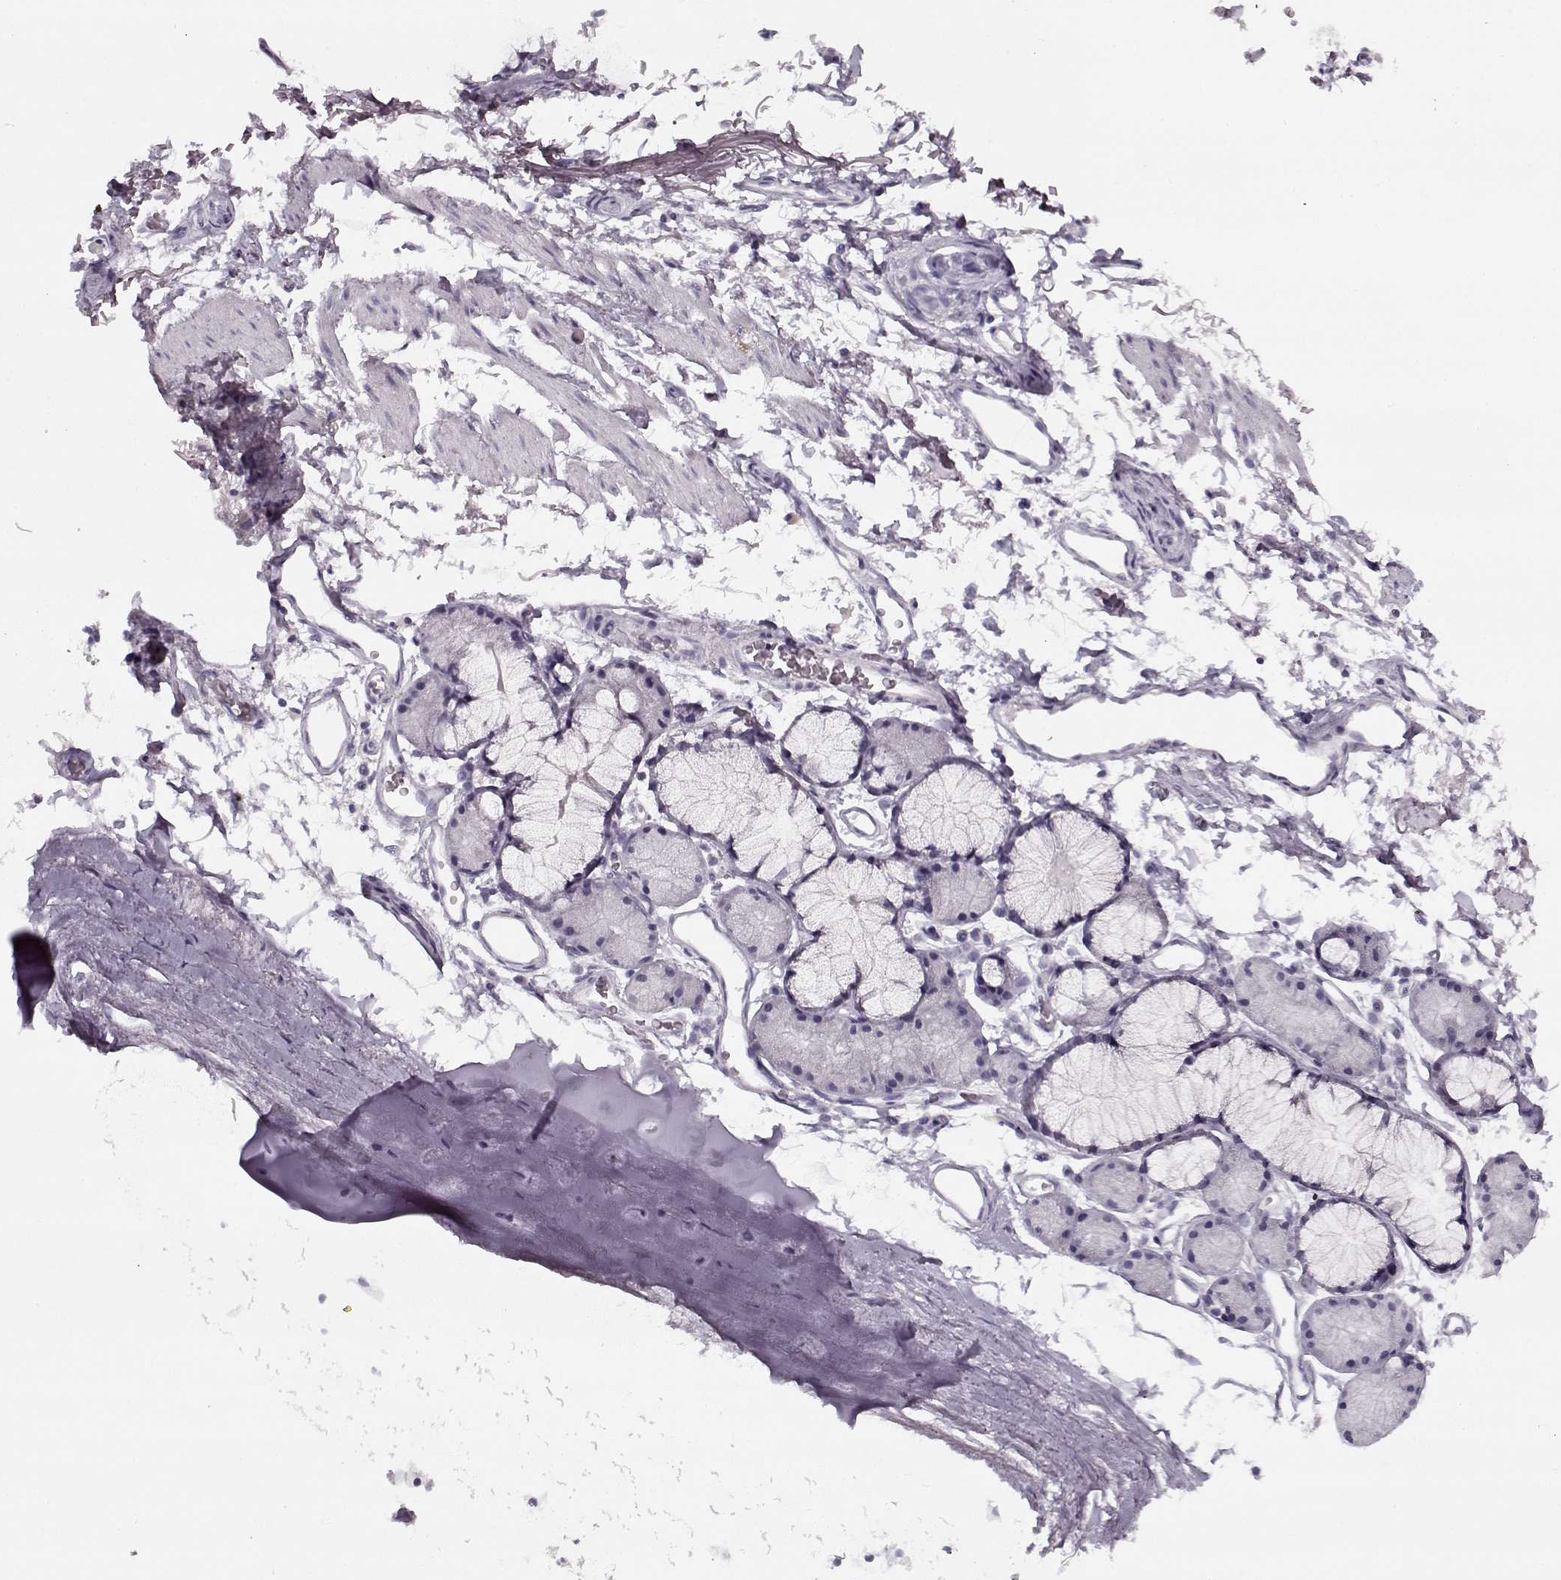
{"staining": {"intensity": "negative", "quantity": "none", "location": "none"}, "tissue": "soft tissue", "cell_type": "Chondrocytes", "image_type": "normal", "snomed": [{"axis": "morphology", "description": "Normal tissue, NOS"}, {"axis": "topography", "description": "Cartilage tissue"}, {"axis": "topography", "description": "Bronchus"}], "caption": "Human soft tissue stained for a protein using immunohistochemistry shows no expression in chondrocytes.", "gene": "PNMT", "patient": {"sex": "female", "age": 79}}